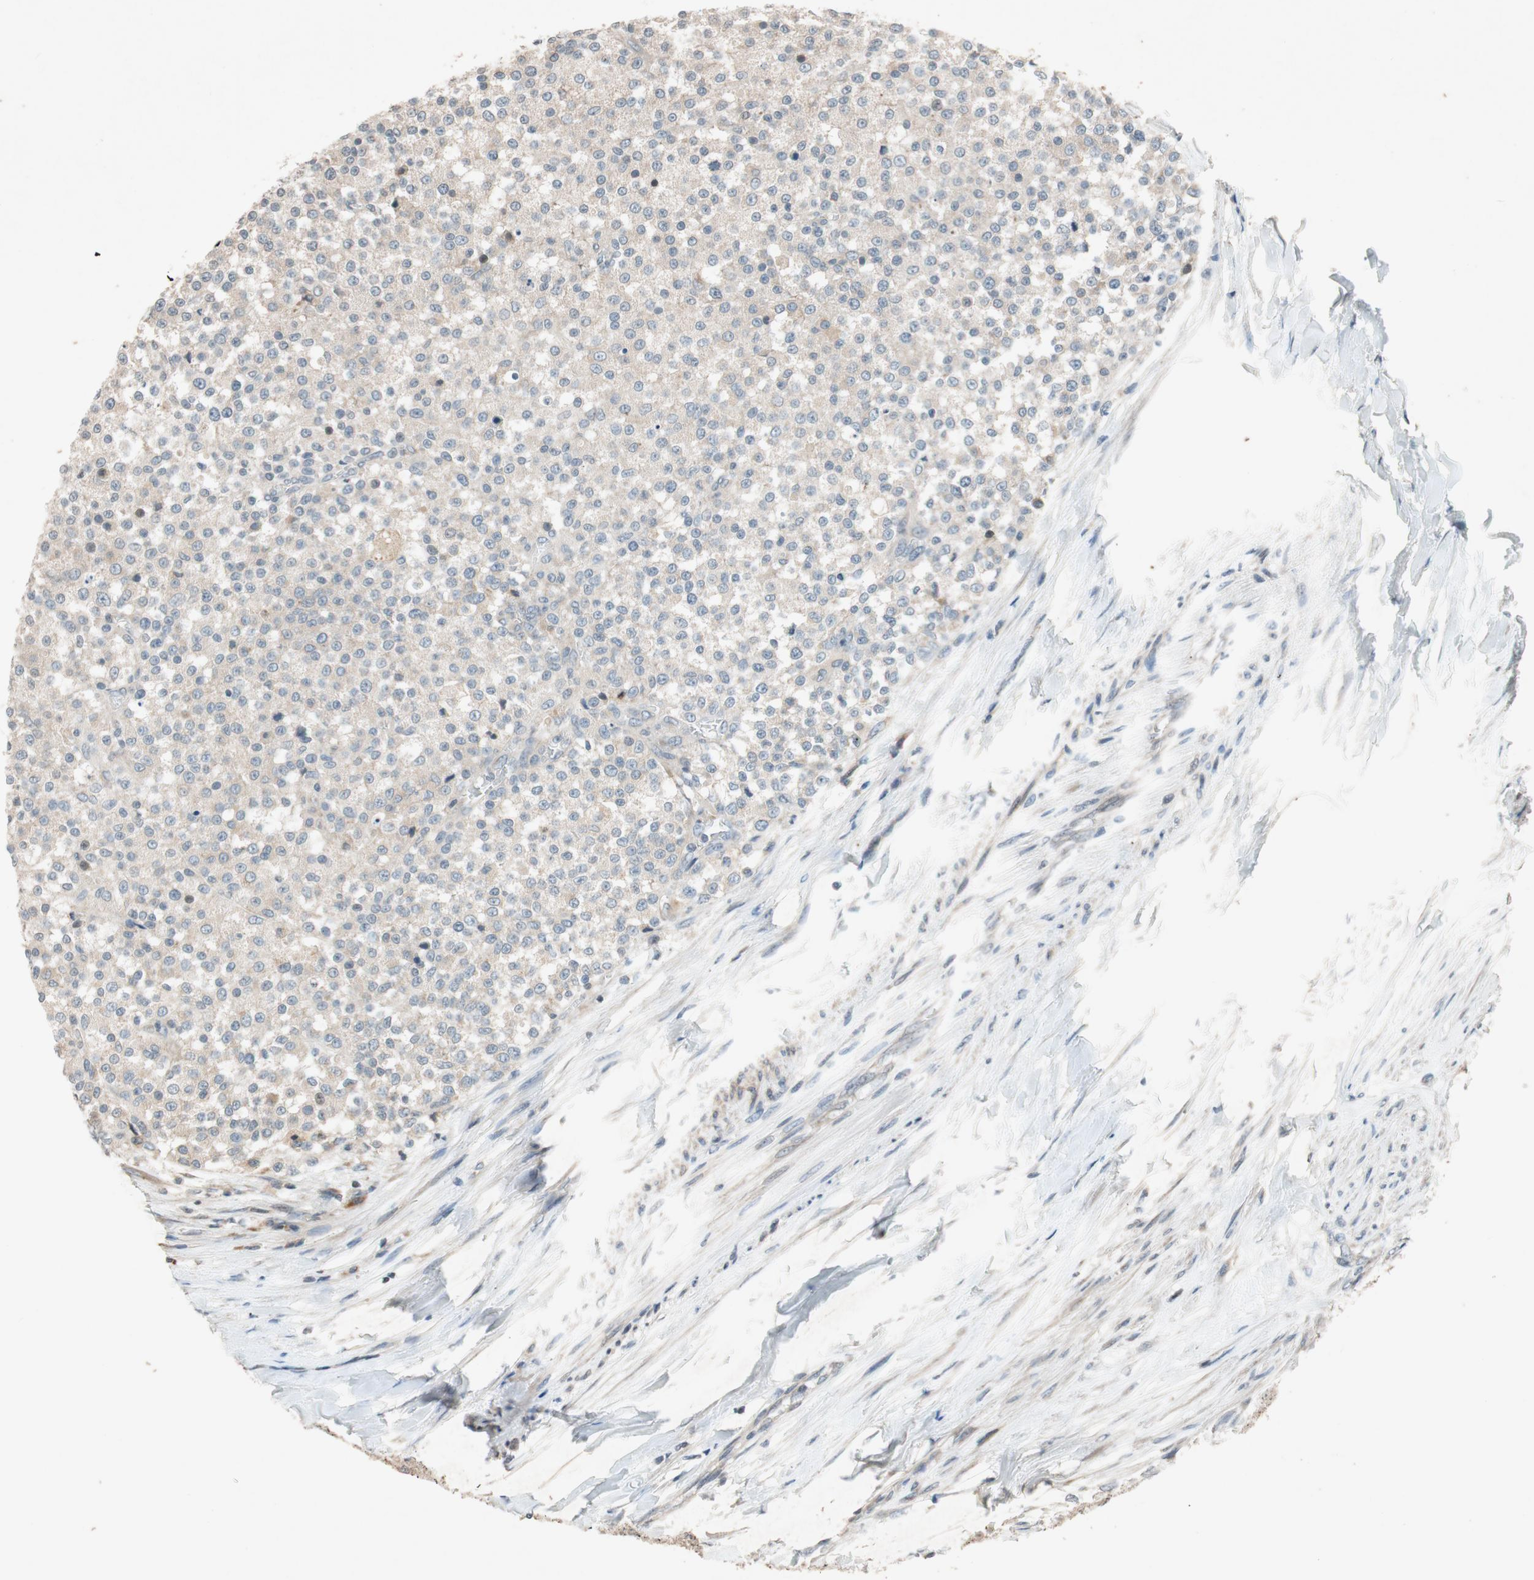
{"staining": {"intensity": "weak", "quantity": ">75%", "location": "cytoplasmic/membranous"}, "tissue": "testis cancer", "cell_type": "Tumor cells", "image_type": "cancer", "snomed": [{"axis": "morphology", "description": "Seminoma, NOS"}, {"axis": "topography", "description": "Testis"}], "caption": "Immunohistochemistry (IHC) staining of testis cancer (seminoma), which demonstrates low levels of weak cytoplasmic/membranous expression in about >75% of tumor cells indicating weak cytoplasmic/membranous protein positivity. The staining was performed using DAB (3,3'-diaminobenzidine) (brown) for protein detection and nuclei were counterstained in hematoxylin (blue).", "gene": "ATP2C1", "patient": {"sex": "male", "age": 59}}